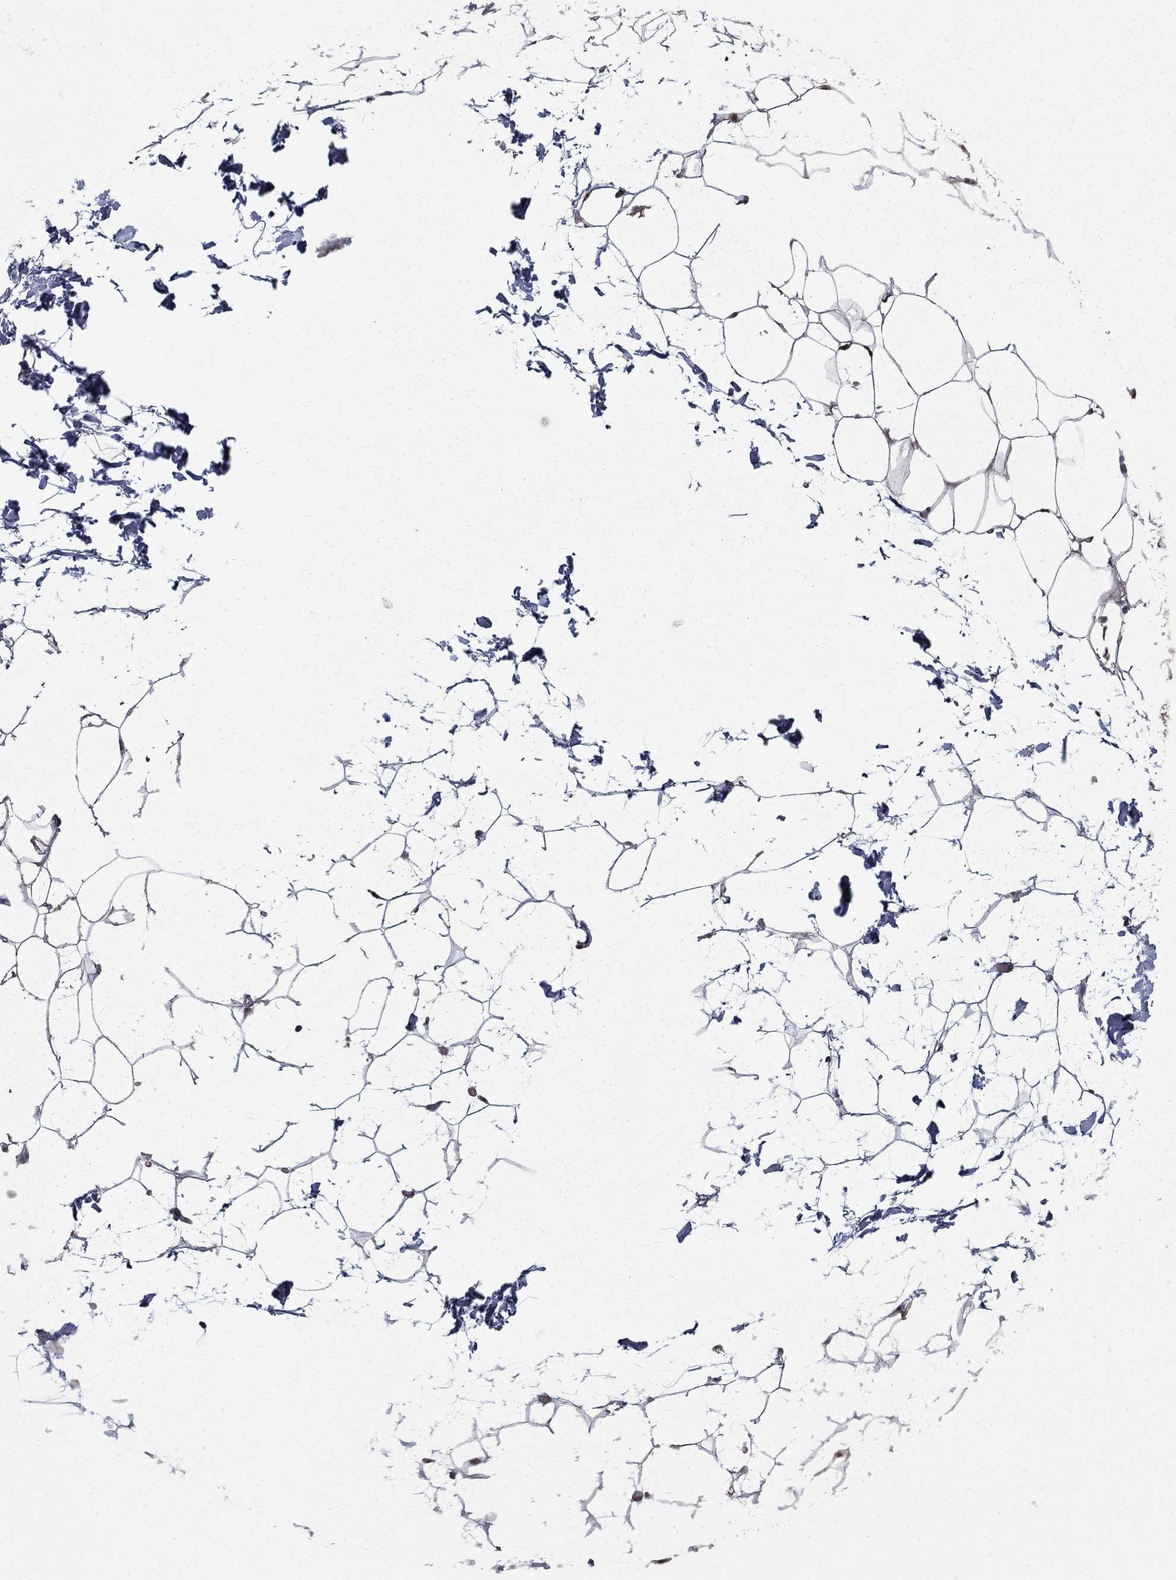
{"staining": {"intensity": "negative", "quantity": "none", "location": "none"}, "tissue": "adipose tissue", "cell_type": "Adipocytes", "image_type": "normal", "snomed": [{"axis": "morphology", "description": "Normal tissue, NOS"}, {"axis": "topography", "description": "Skin"}, {"axis": "topography", "description": "Peripheral nerve tissue"}], "caption": "IHC micrograph of normal adipose tissue: human adipose tissue stained with DAB shows no significant protein expression in adipocytes. The staining is performed using DAB brown chromogen with nuclei counter-stained in using hematoxylin.", "gene": "CDCA7L", "patient": {"sex": "female", "age": 56}}